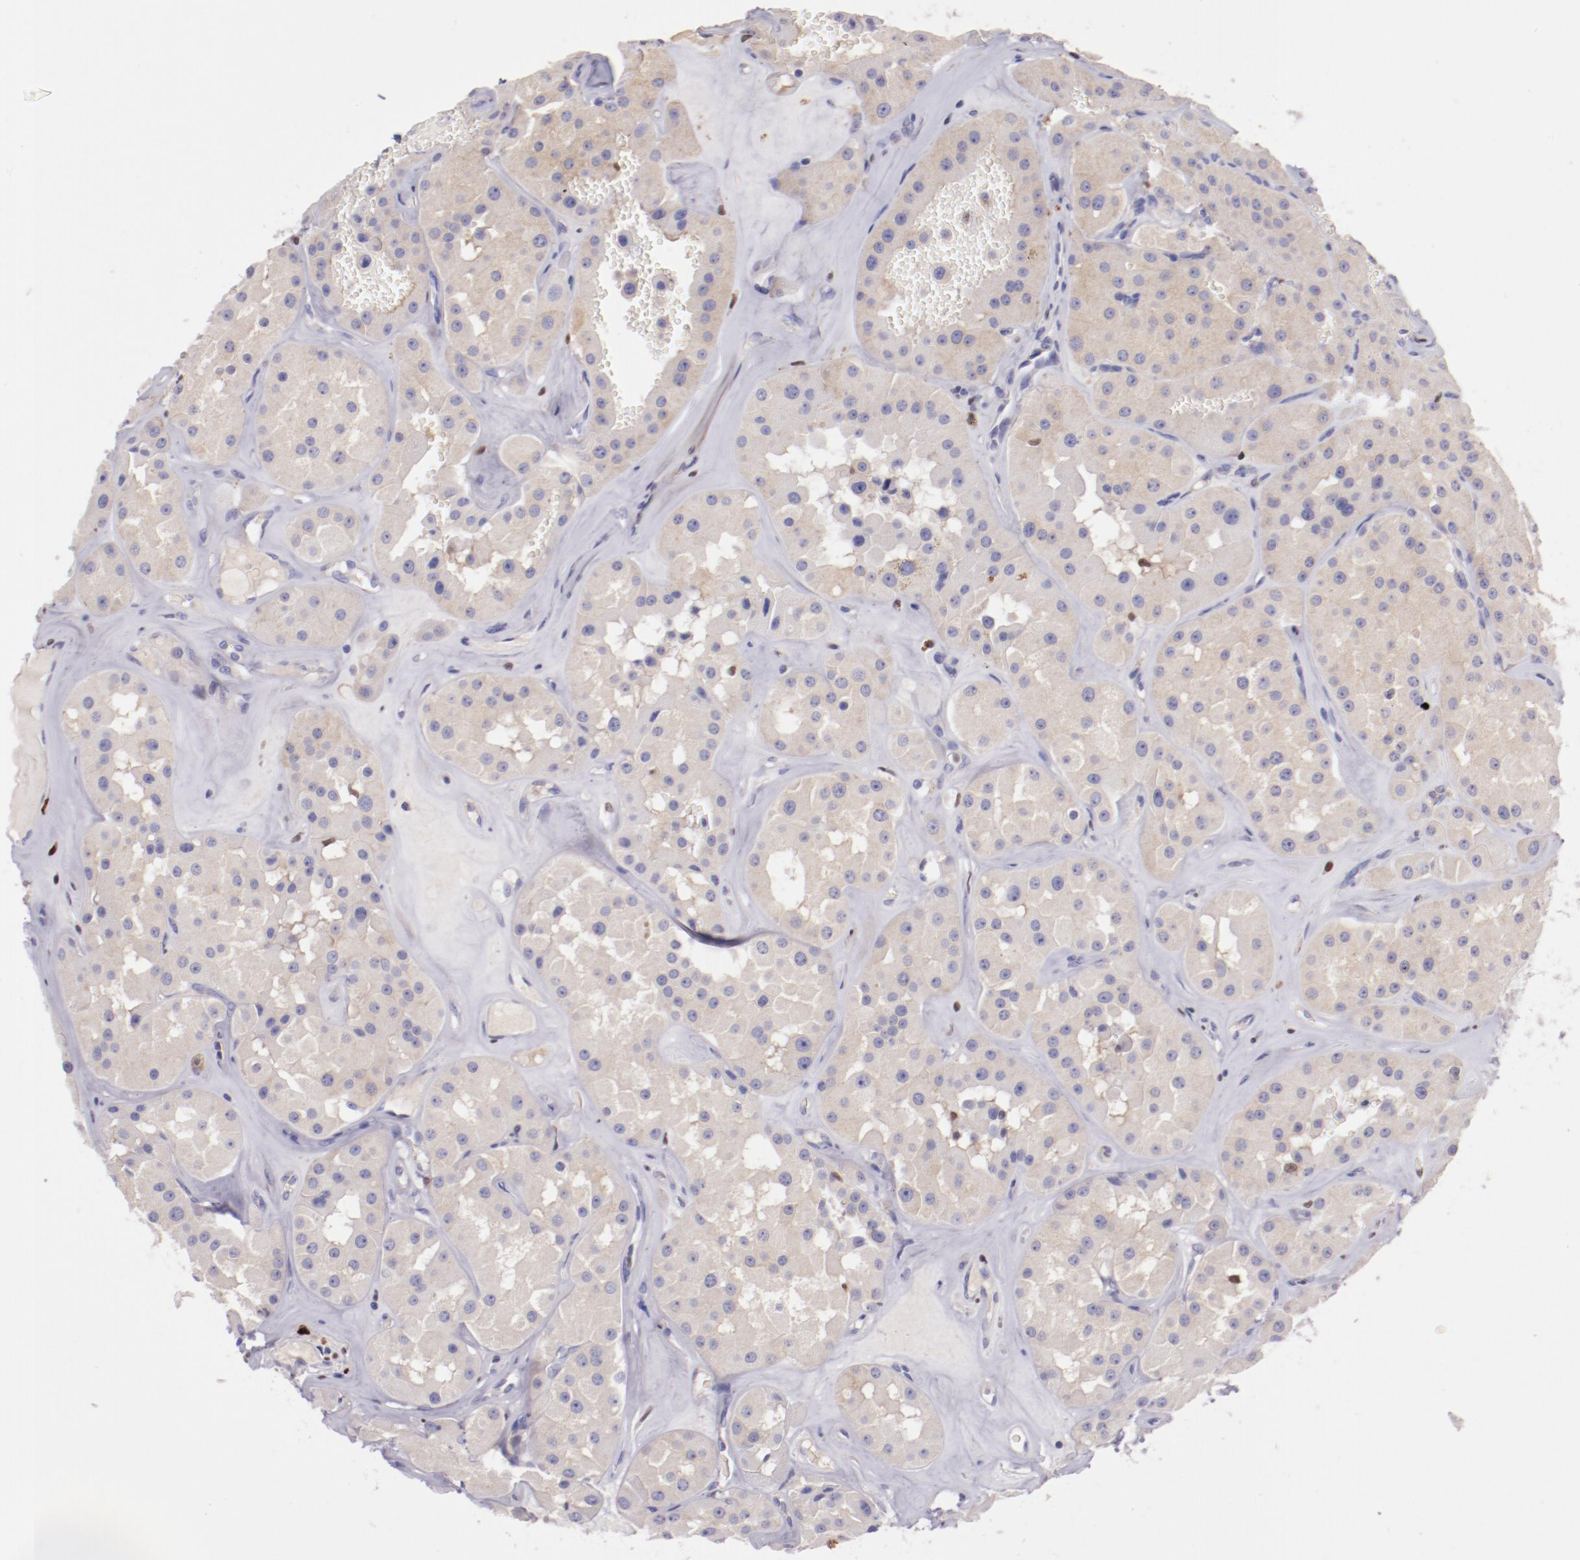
{"staining": {"intensity": "weak", "quantity": ">75%", "location": "cytoplasmic/membranous"}, "tissue": "renal cancer", "cell_type": "Tumor cells", "image_type": "cancer", "snomed": [{"axis": "morphology", "description": "Adenocarcinoma, uncertain malignant potential"}, {"axis": "topography", "description": "Kidney"}], "caption": "Renal cancer (adenocarcinoma,  uncertain malignant potential) was stained to show a protein in brown. There is low levels of weak cytoplasmic/membranous staining in approximately >75% of tumor cells.", "gene": "IRF8", "patient": {"sex": "male", "age": 63}}